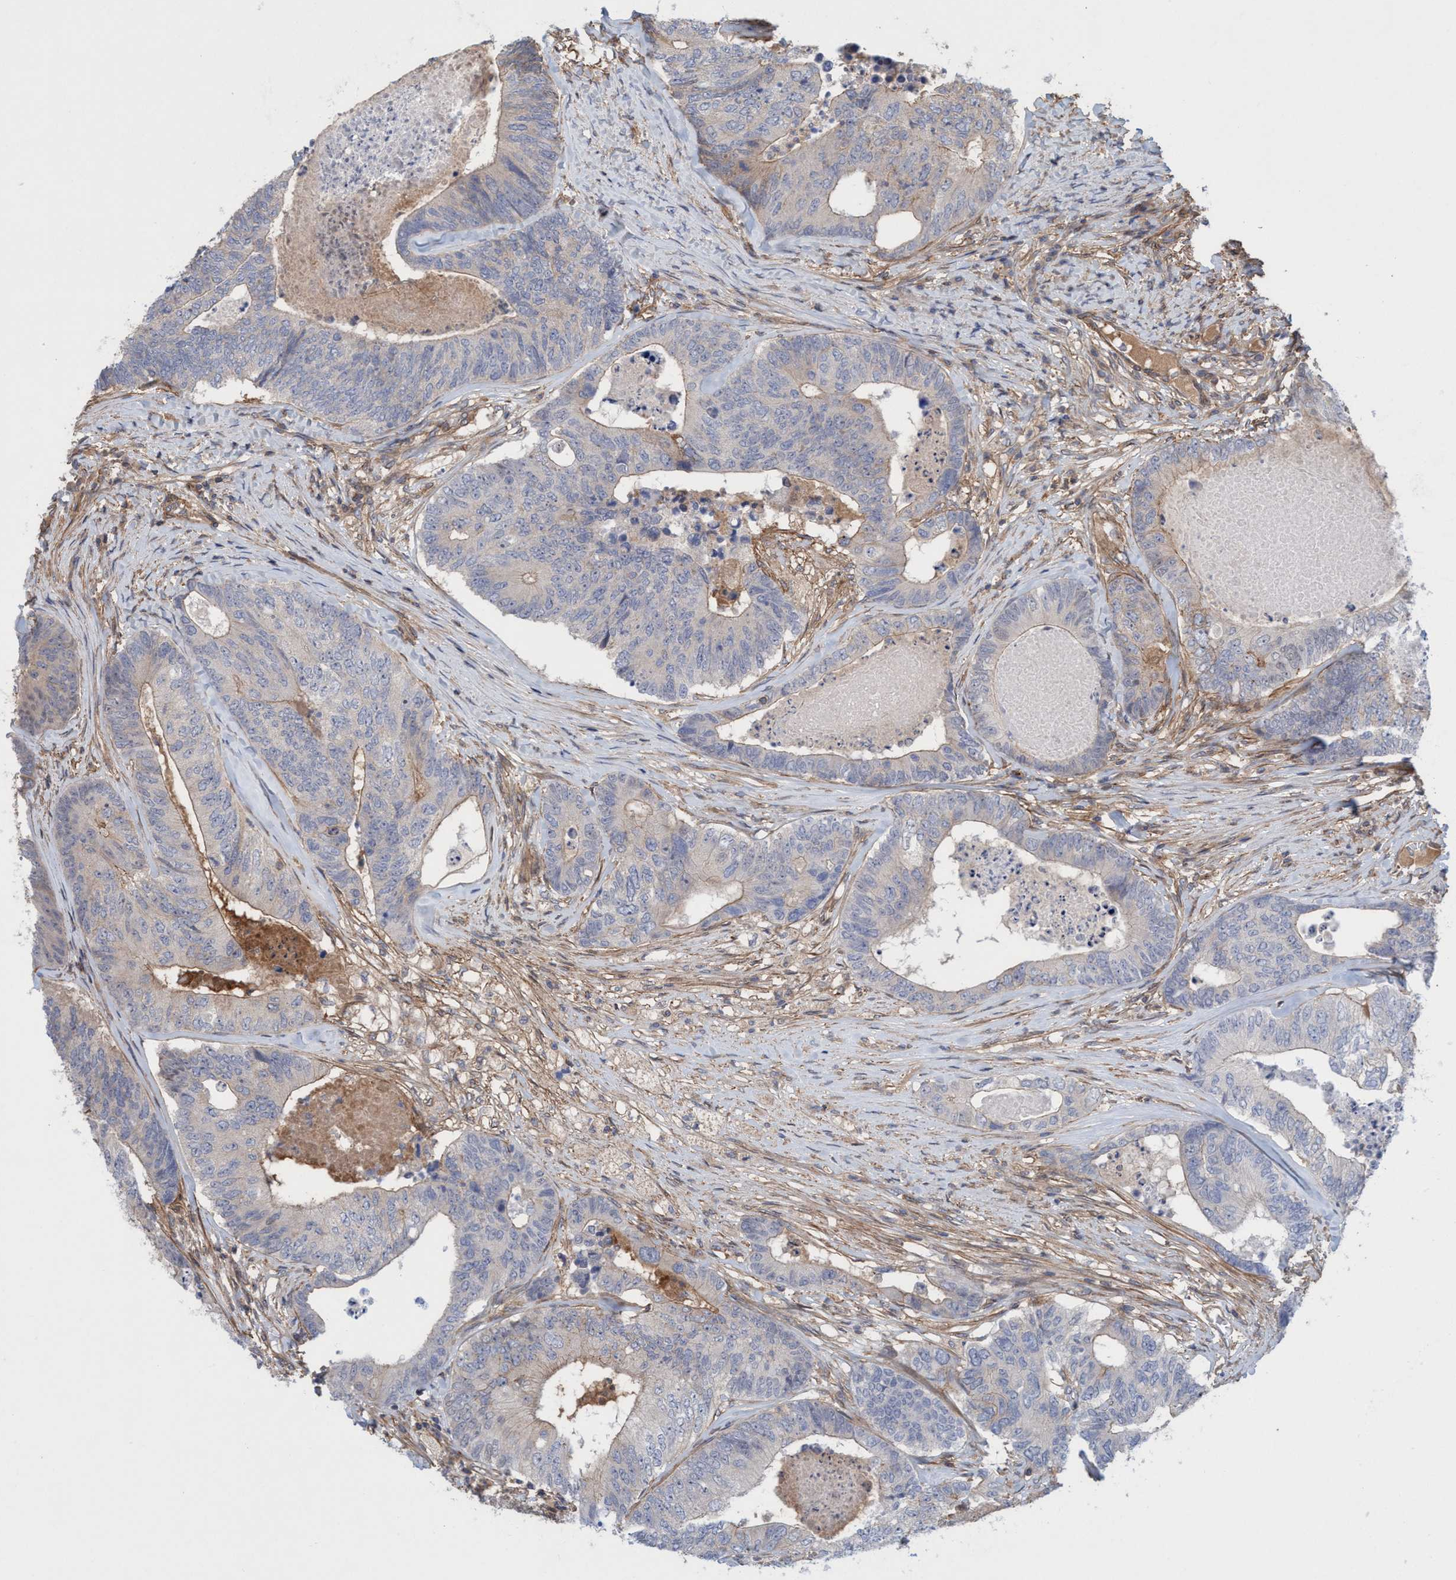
{"staining": {"intensity": "weak", "quantity": "<25%", "location": "cytoplasmic/membranous"}, "tissue": "colorectal cancer", "cell_type": "Tumor cells", "image_type": "cancer", "snomed": [{"axis": "morphology", "description": "Adenocarcinoma, NOS"}, {"axis": "topography", "description": "Colon"}], "caption": "High power microscopy histopathology image of an IHC histopathology image of colorectal cancer (adenocarcinoma), revealing no significant positivity in tumor cells.", "gene": "SPECC1", "patient": {"sex": "female", "age": 67}}